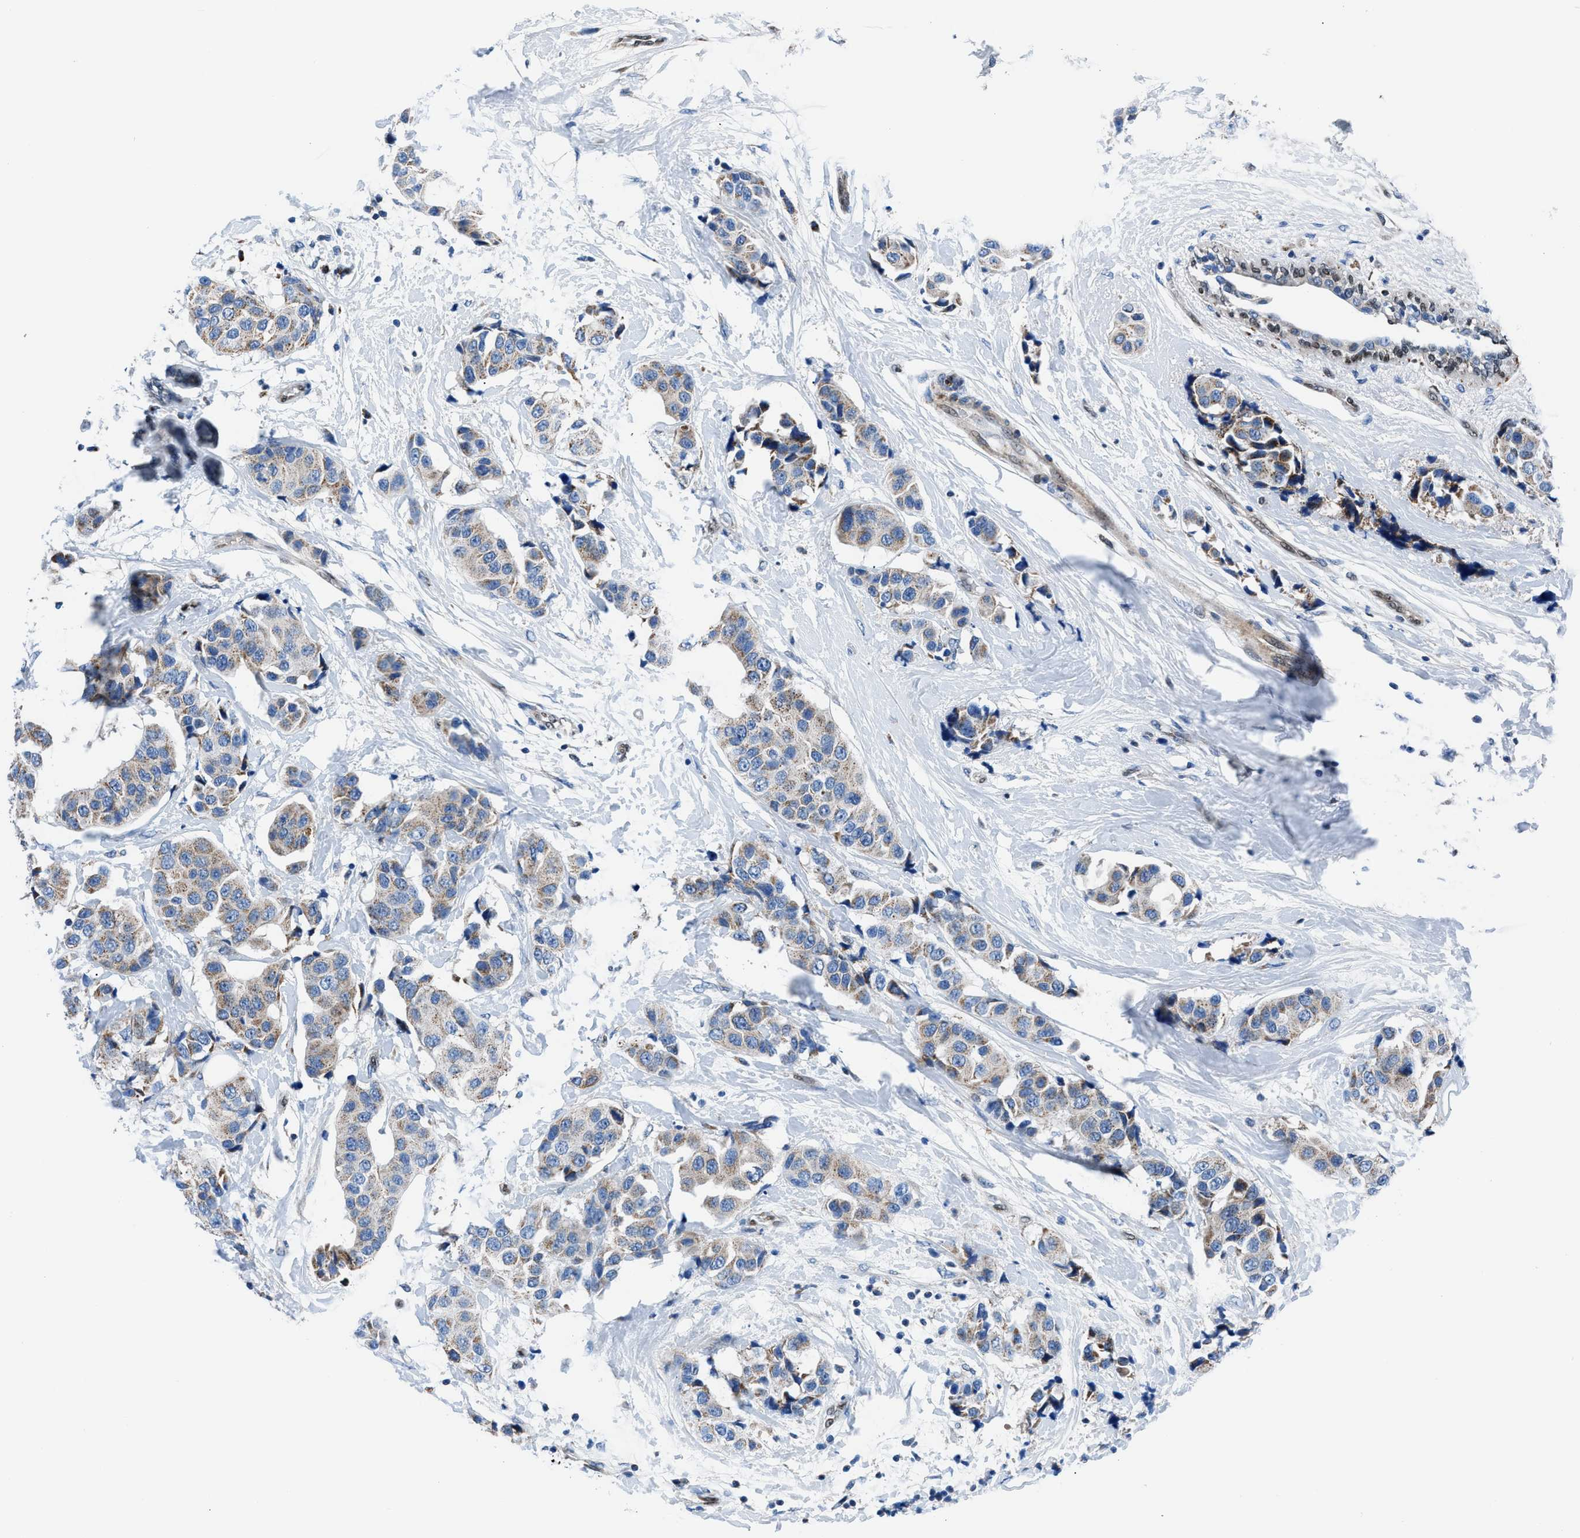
{"staining": {"intensity": "weak", "quantity": "25%-75%", "location": "cytoplasmic/membranous"}, "tissue": "breast cancer", "cell_type": "Tumor cells", "image_type": "cancer", "snomed": [{"axis": "morphology", "description": "Normal tissue, NOS"}, {"axis": "morphology", "description": "Duct carcinoma"}, {"axis": "topography", "description": "Breast"}], "caption": "Tumor cells exhibit low levels of weak cytoplasmic/membranous expression in about 25%-75% of cells in breast infiltrating ductal carcinoma.", "gene": "LMO2", "patient": {"sex": "female", "age": 39}}